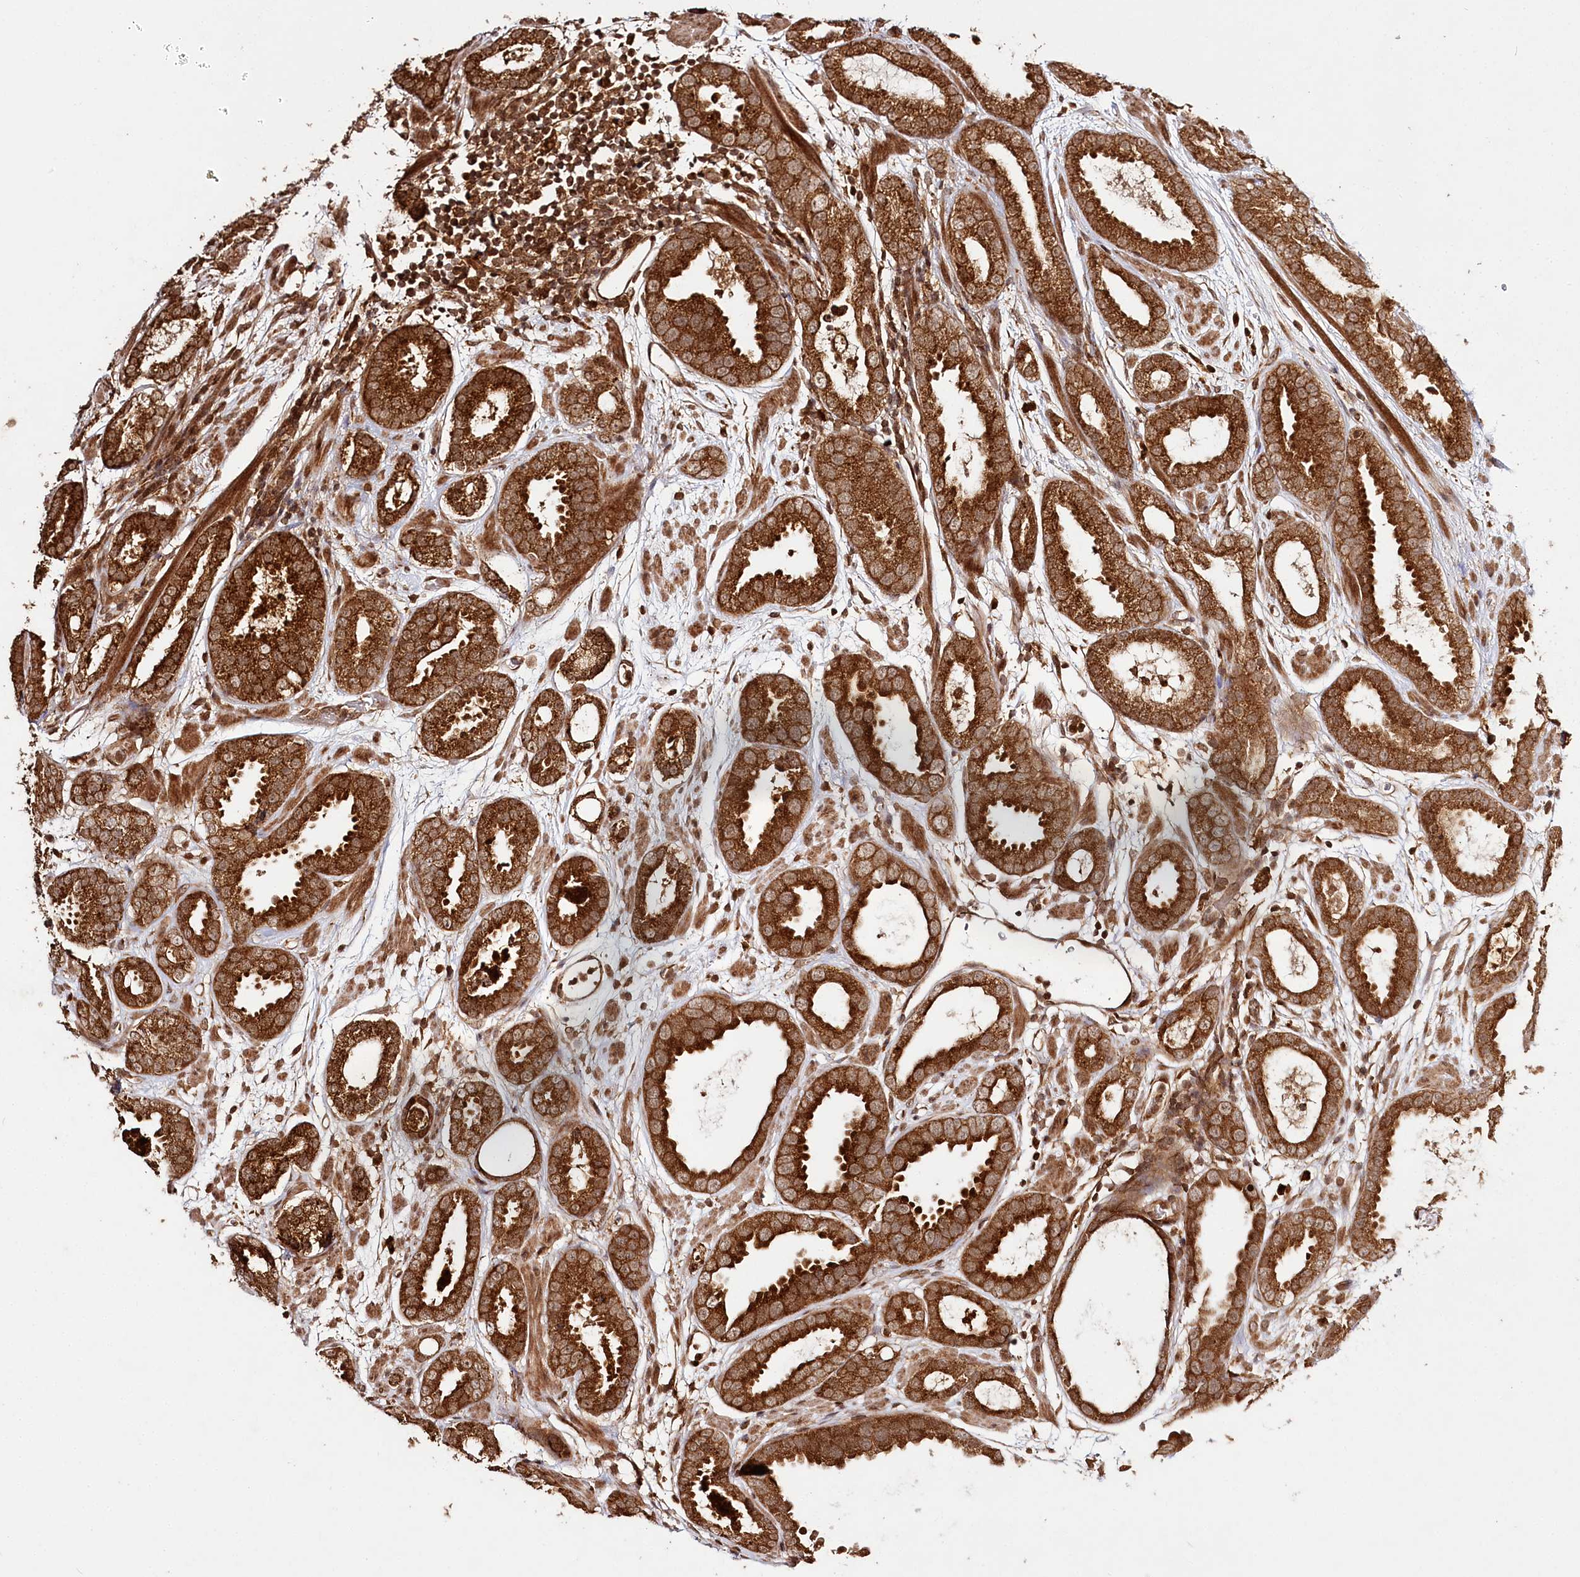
{"staining": {"intensity": "strong", "quantity": ">75%", "location": "cytoplasmic/membranous,nuclear"}, "tissue": "prostate cancer", "cell_type": "Tumor cells", "image_type": "cancer", "snomed": [{"axis": "morphology", "description": "Adenocarcinoma, Low grade"}, {"axis": "topography", "description": "Prostate"}], "caption": "Human low-grade adenocarcinoma (prostate) stained for a protein (brown) shows strong cytoplasmic/membranous and nuclear positive positivity in about >75% of tumor cells.", "gene": "ULK2", "patient": {"sex": "male", "age": 69}}